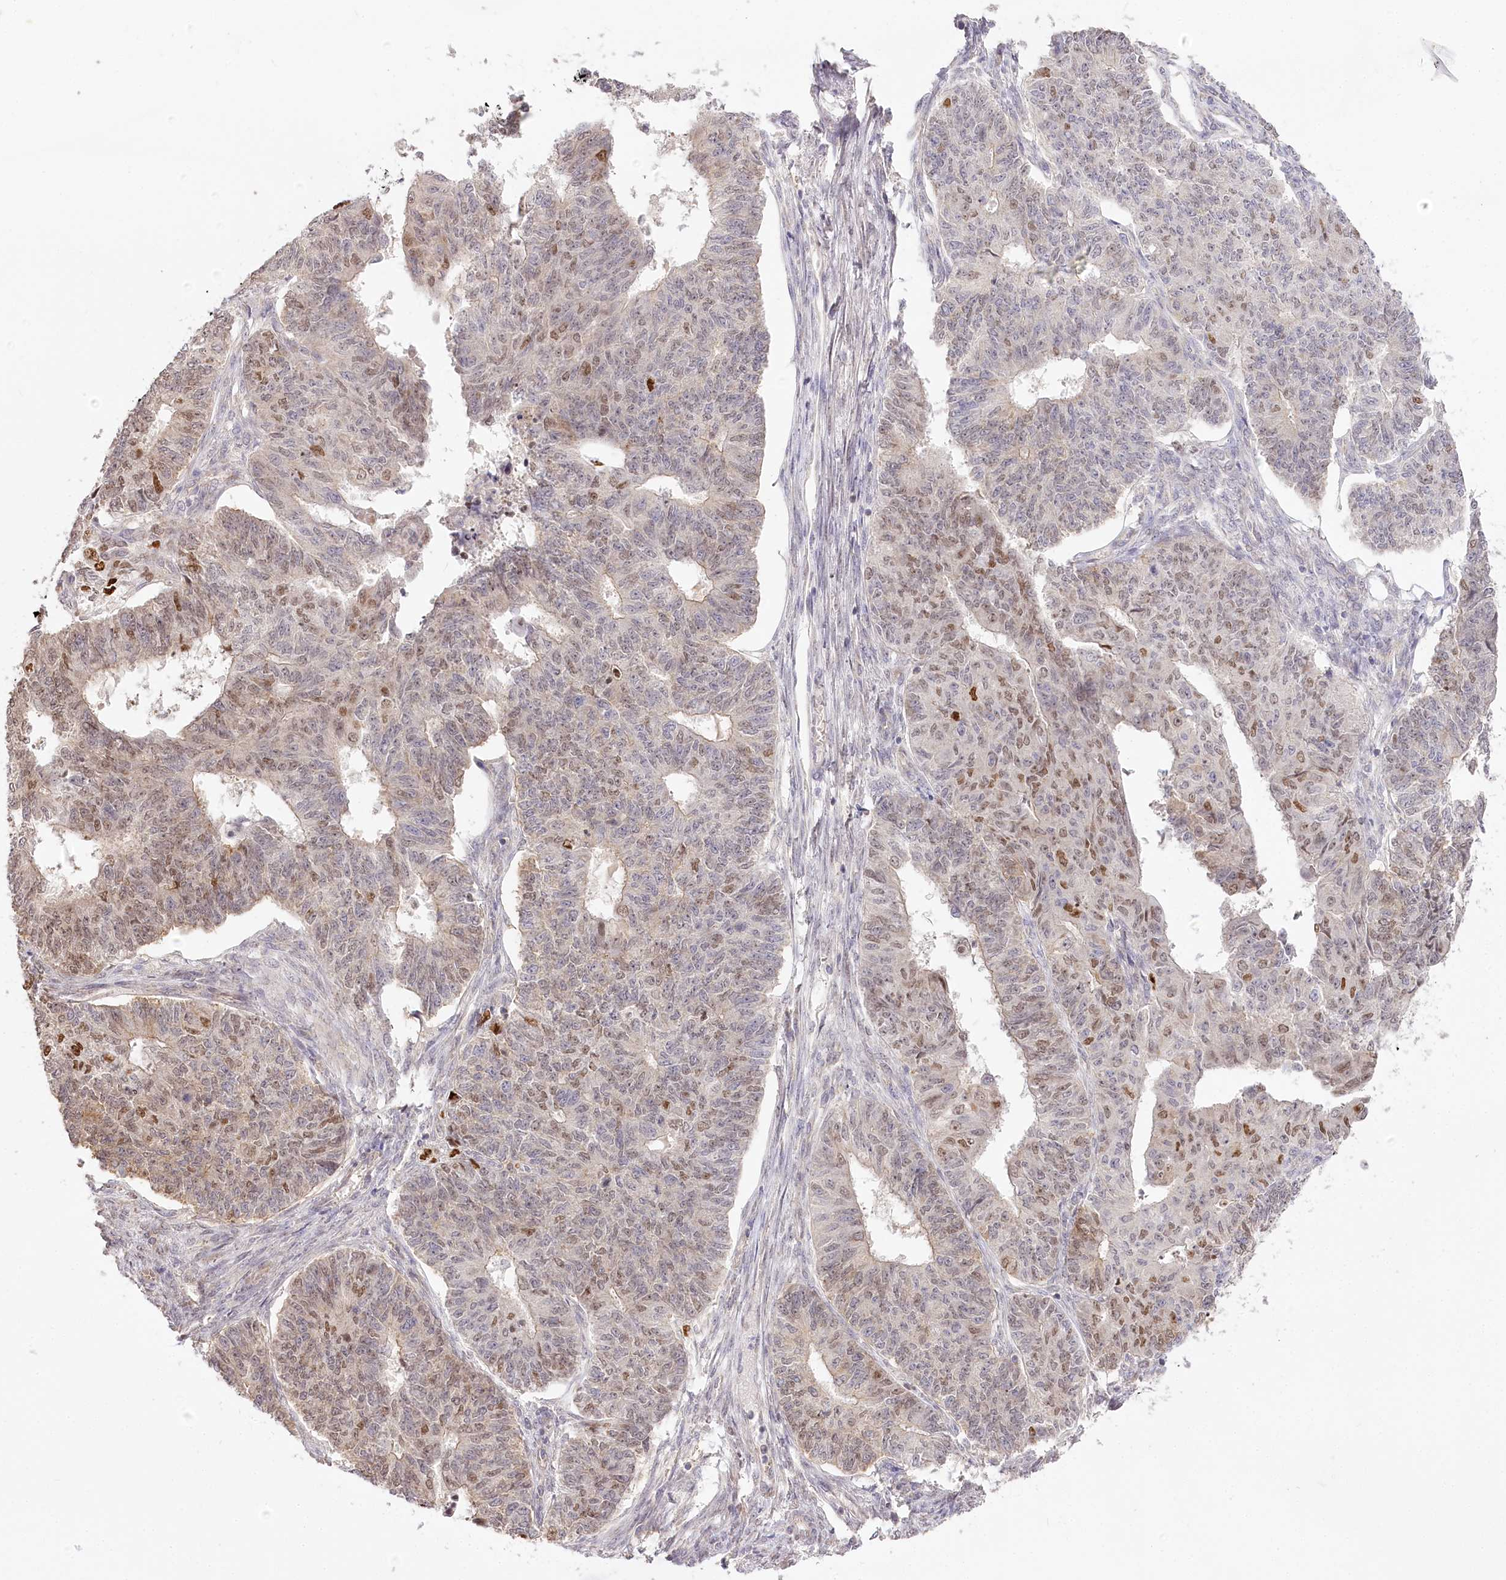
{"staining": {"intensity": "moderate", "quantity": "25%-75%", "location": "nuclear"}, "tissue": "endometrial cancer", "cell_type": "Tumor cells", "image_type": "cancer", "snomed": [{"axis": "morphology", "description": "Adenocarcinoma, NOS"}, {"axis": "topography", "description": "Endometrium"}], "caption": "There is medium levels of moderate nuclear staining in tumor cells of endometrial adenocarcinoma, as demonstrated by immunohistochemical staining (brown color).", "gene": "ZNF226", "patient": {"sex": "female", "age": 32}}